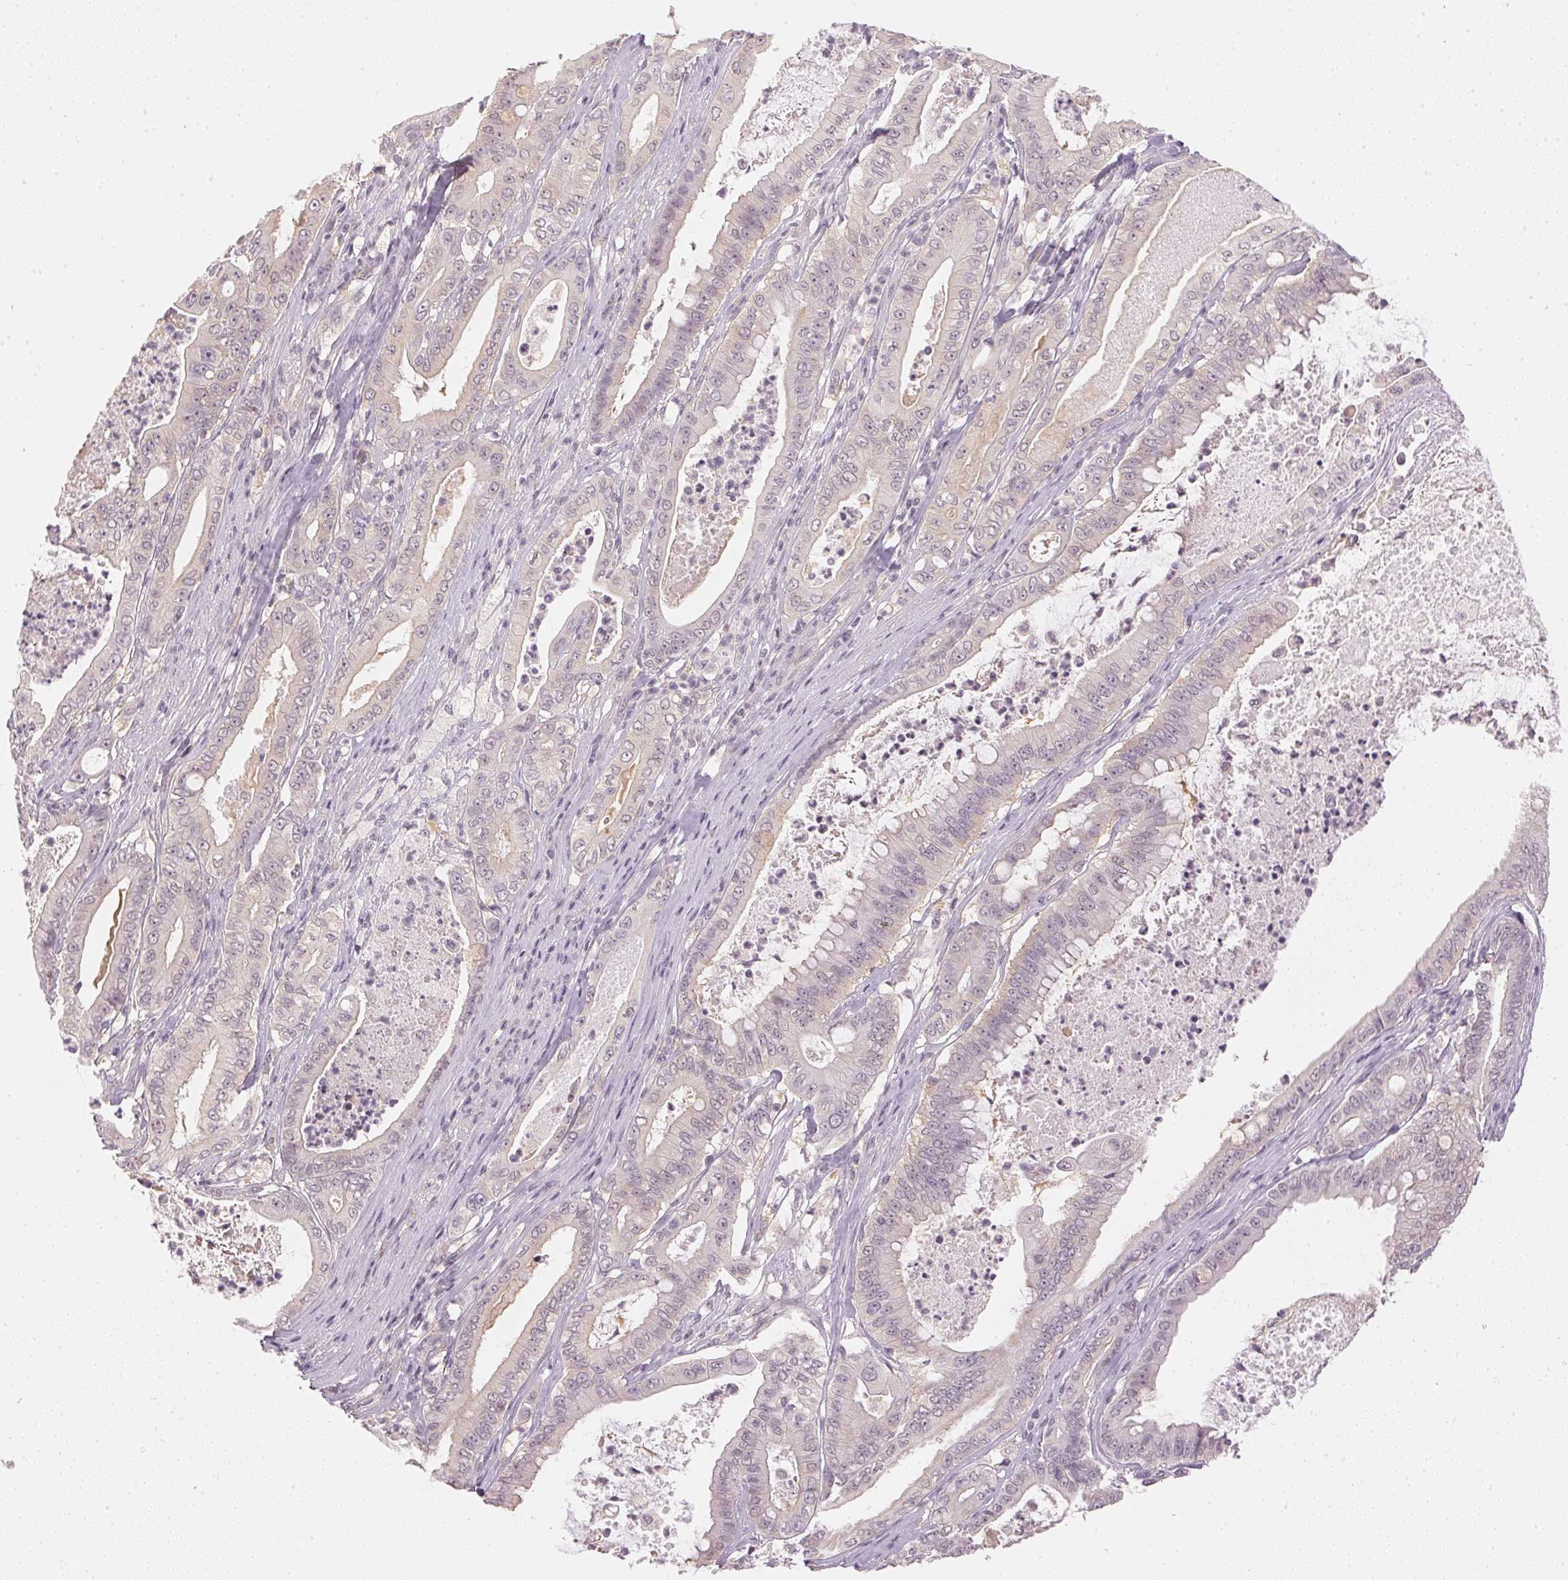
{"staining": {"intensity": "negative", "quantity": "none", "location": "none"}, "tissue": "pancreatic cancer", "cell_type": "Tumor cells", "image_type": "cancer", "snomed": [{"axis": "morphology", "description": "Adenocarcinoma, NOS"}, {"axis": "topography", "description": "Pancreas"}], "caption": "Tumor cells are negative for brown protein staining in pancreatic cancer.", "gene": "KPRP", "patient": {"sex": "male", "age": 71}}